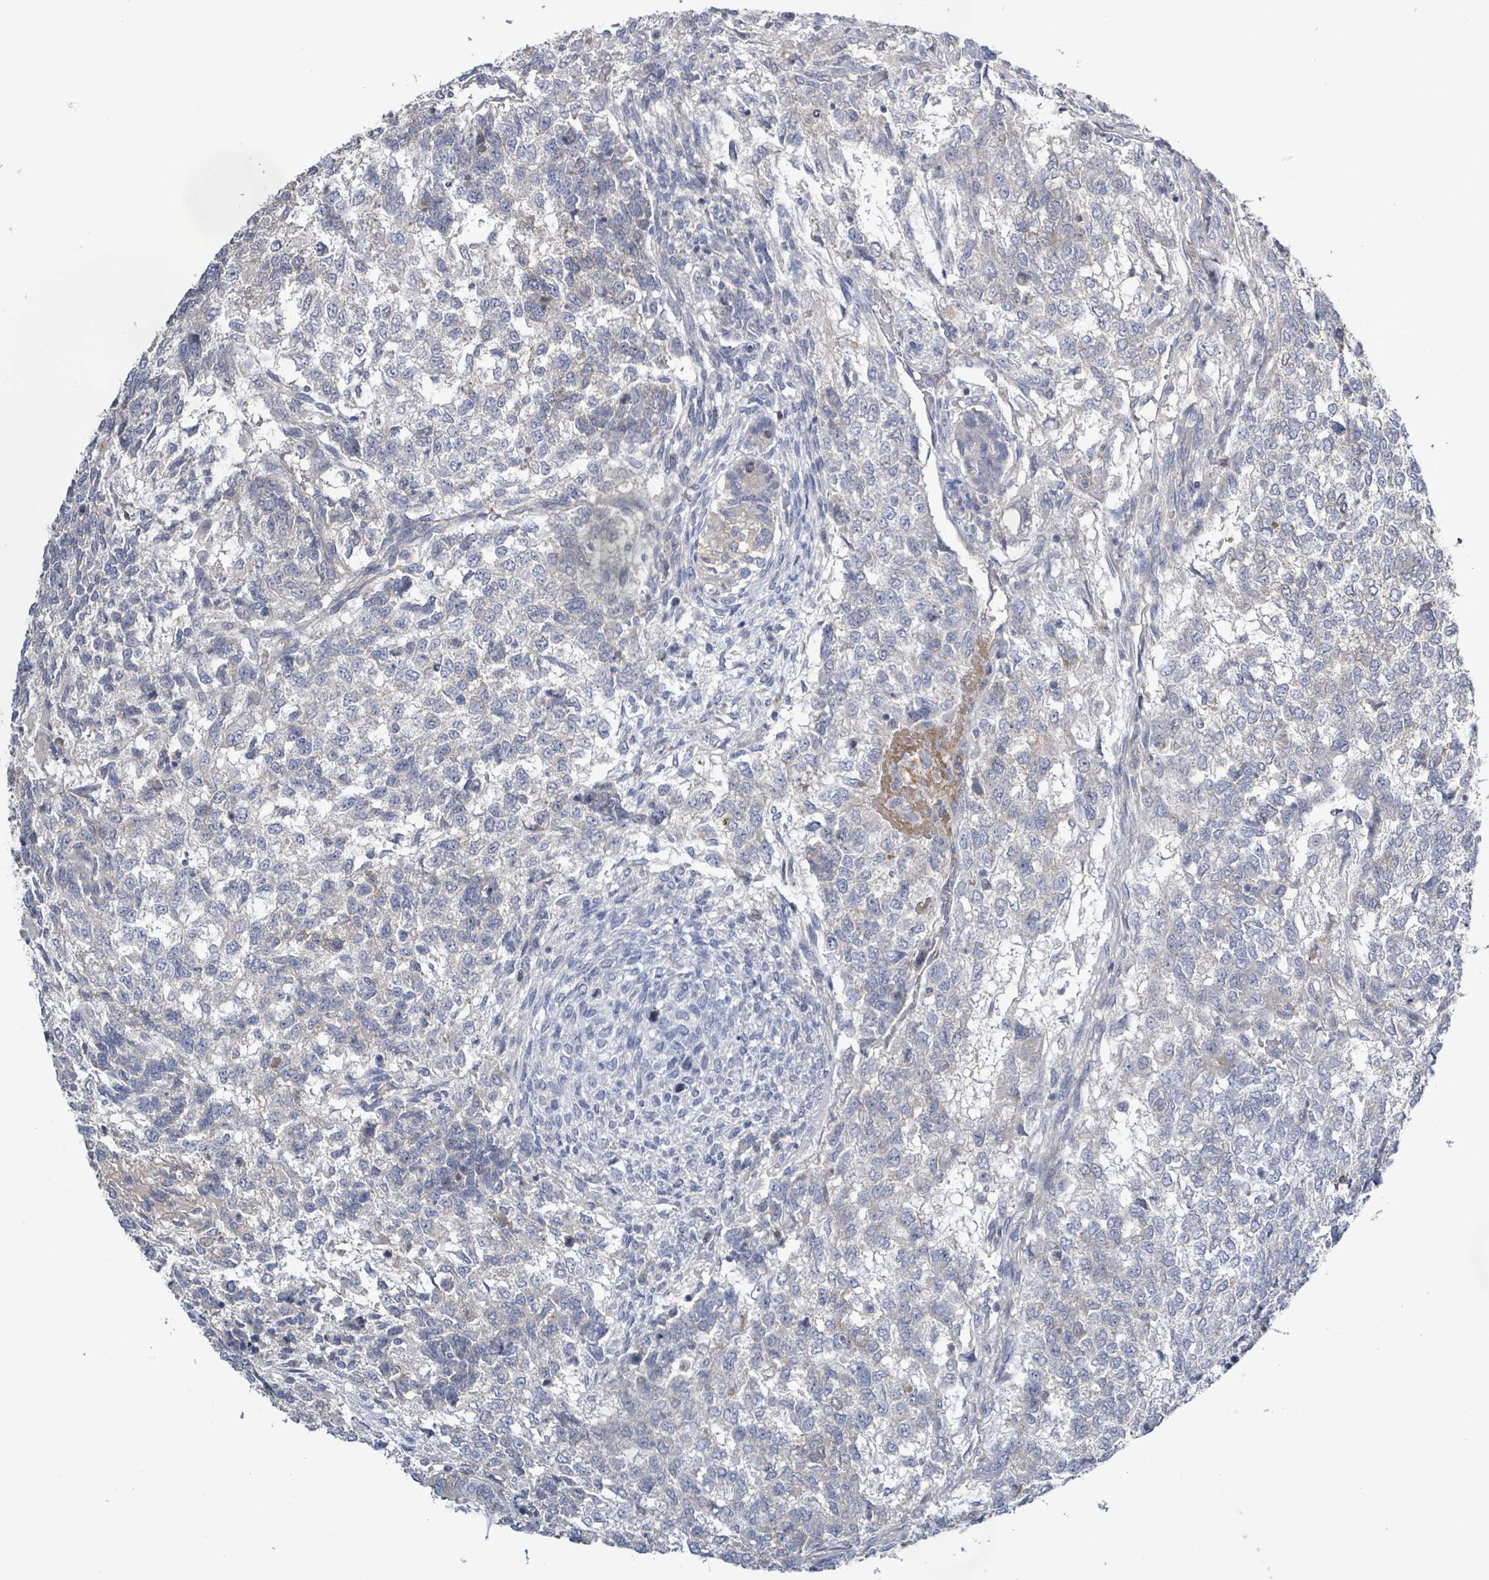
{"staining": {"intensity": "negative", "quantity": "none", "location": "none"}, "tissue": "testis cancer", "cell_type": "Tumor cells", "image_type": "cancer", "snomed": [{"axis": "morphology", "description": "Carcinoma, Embryonal, NOS"}, {"axis": "topography", "description": "Testis"}], "caption": "Immunohistochemical staining of human testis embryonal carcinoma shows no significant expression in tumor cells. Brightfield microscopy of immunohistochemistry stained with DAB (brown) and hematoxylin (blue), captured at high magnification.", "gene": "KRAS", "patient": {"sex": "male", "age": 23}}